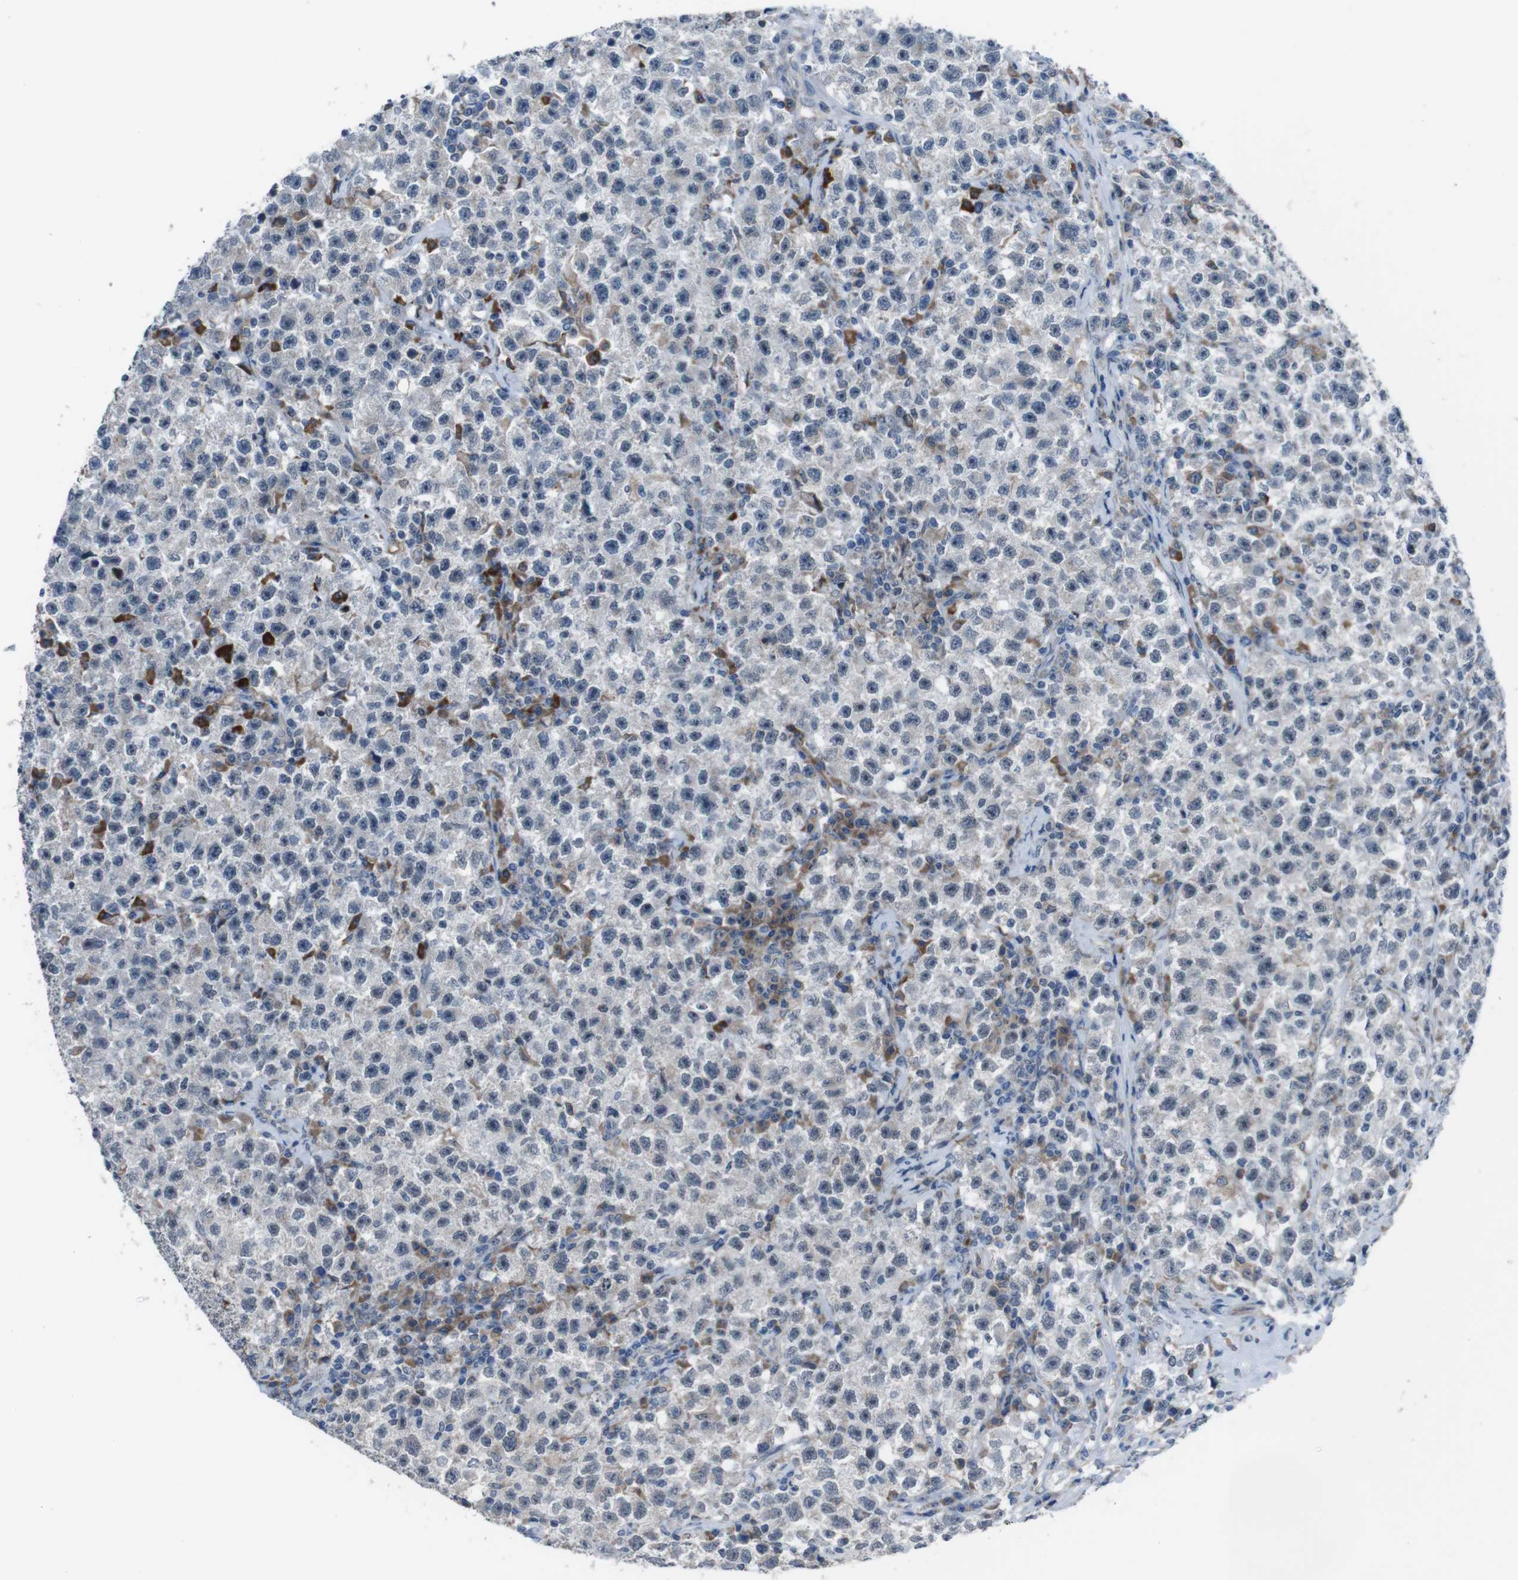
{"staining": {"intensity": "negative", "quantity": "none", "location": "none"}, "tissue": "testis cancer", "cell_type": "Tumor cells", "image_type": "cancer", "snomed": [{"axis": "morphology", "description": "Seminoma, NOS"}, {"axis": "topography", "description": "Testis"}], "caption": "Tumor cells are negative for brown protein staining in testis seminoma.", "gene": "CDH22", "patient": {"sex": "male", "age": 22}}